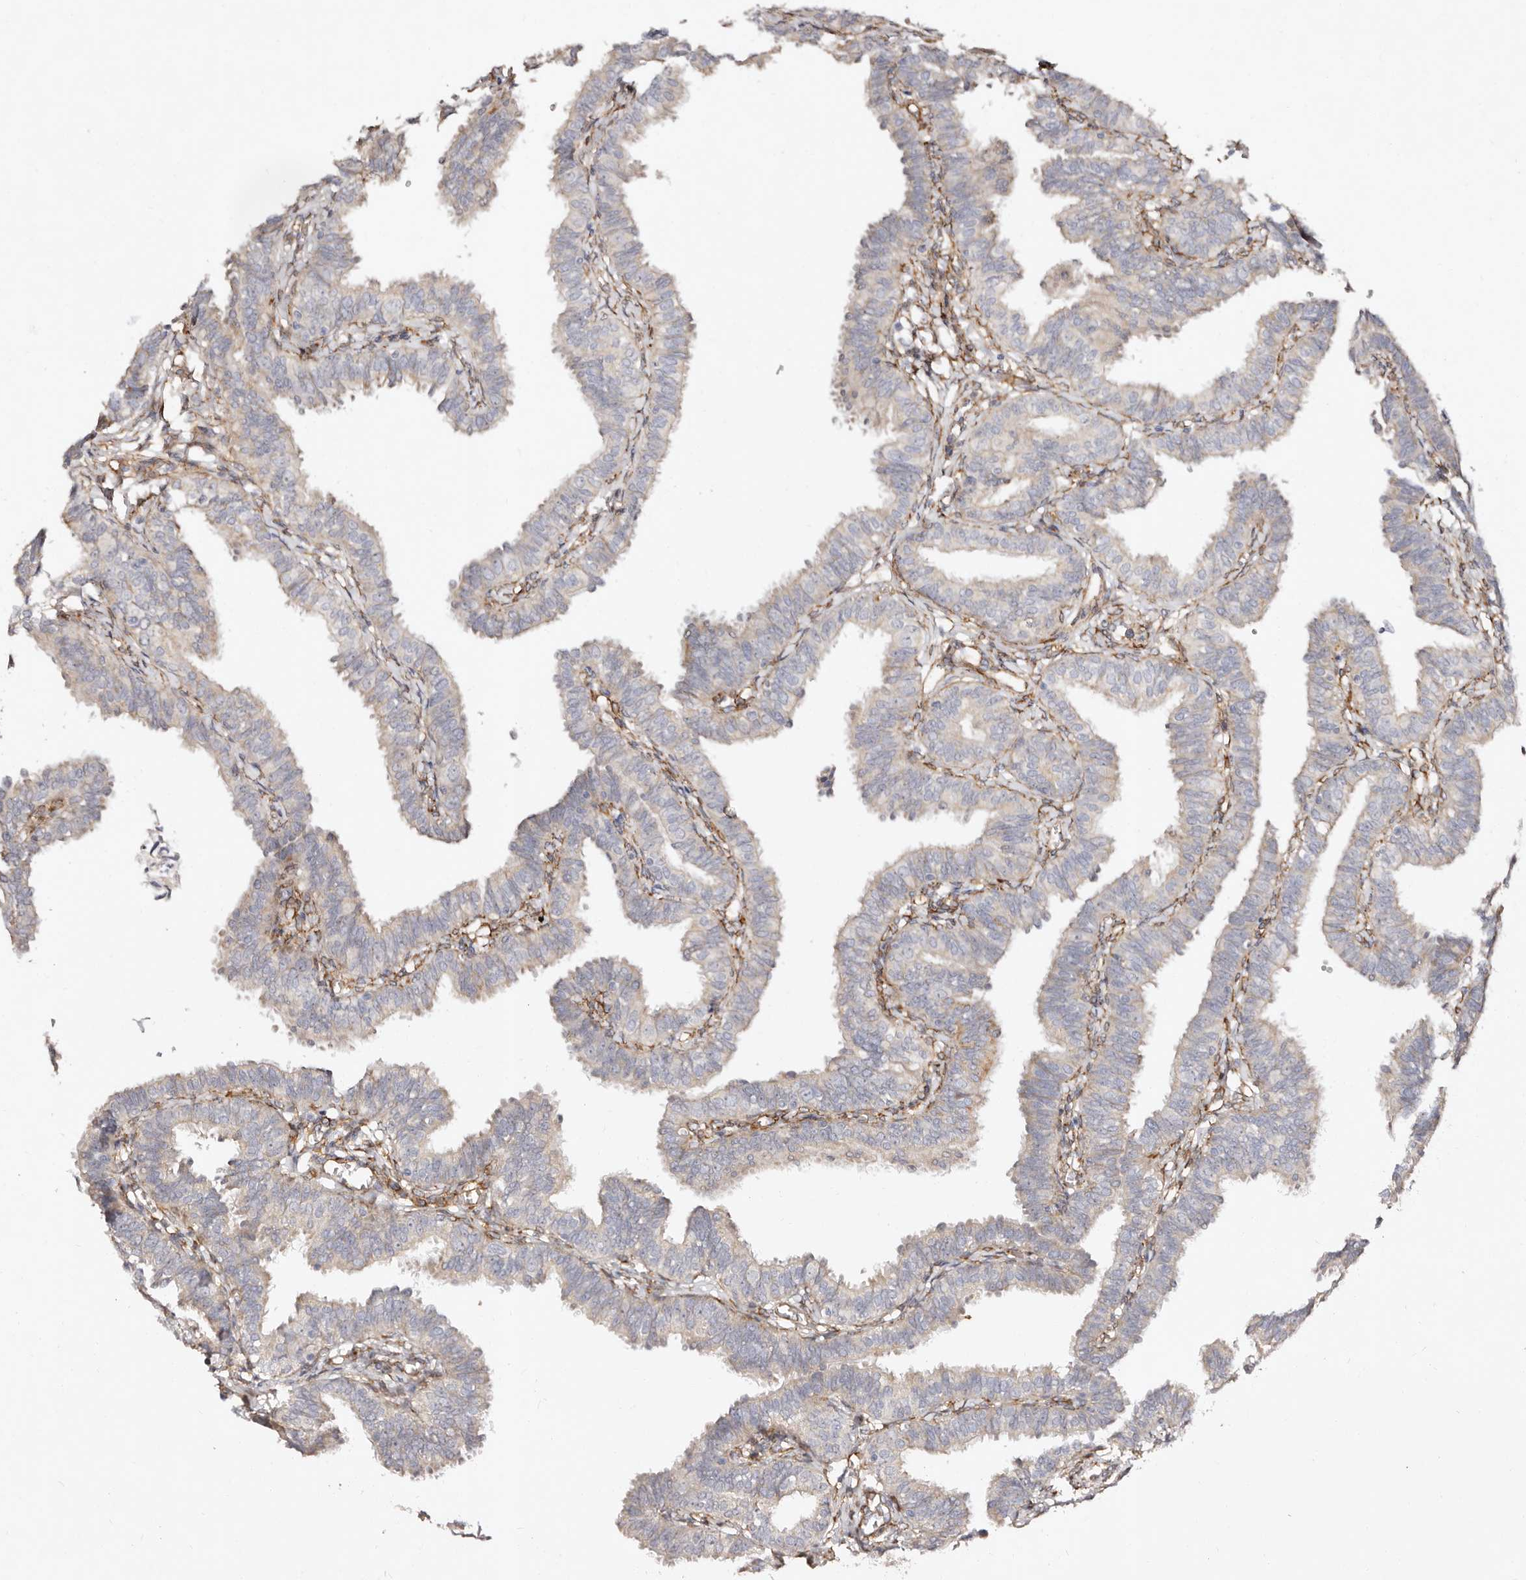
{"staining": {"intensity": "weak", "quantity": "25%-75%", "location": "cytoplasmic/membranous"}, "tissue": "fallopian tube", "cell_type": "Glandular cells", "image_type": "normal", "snomed": [{"axis": "morphology", "description": "Normal tissue, NOS"}, {"axis": "topography", "description": "Fallopian tube"}], "caption": "Immunohistochemistry (IHC) of unremarkable human fallopian tube shows low levels of weak cytoplasmic/membranous expression in approximately 25%-75% of glandular cells.", "gene": "SERPINH1", "patient": {"sex": "female", "age": 35}}